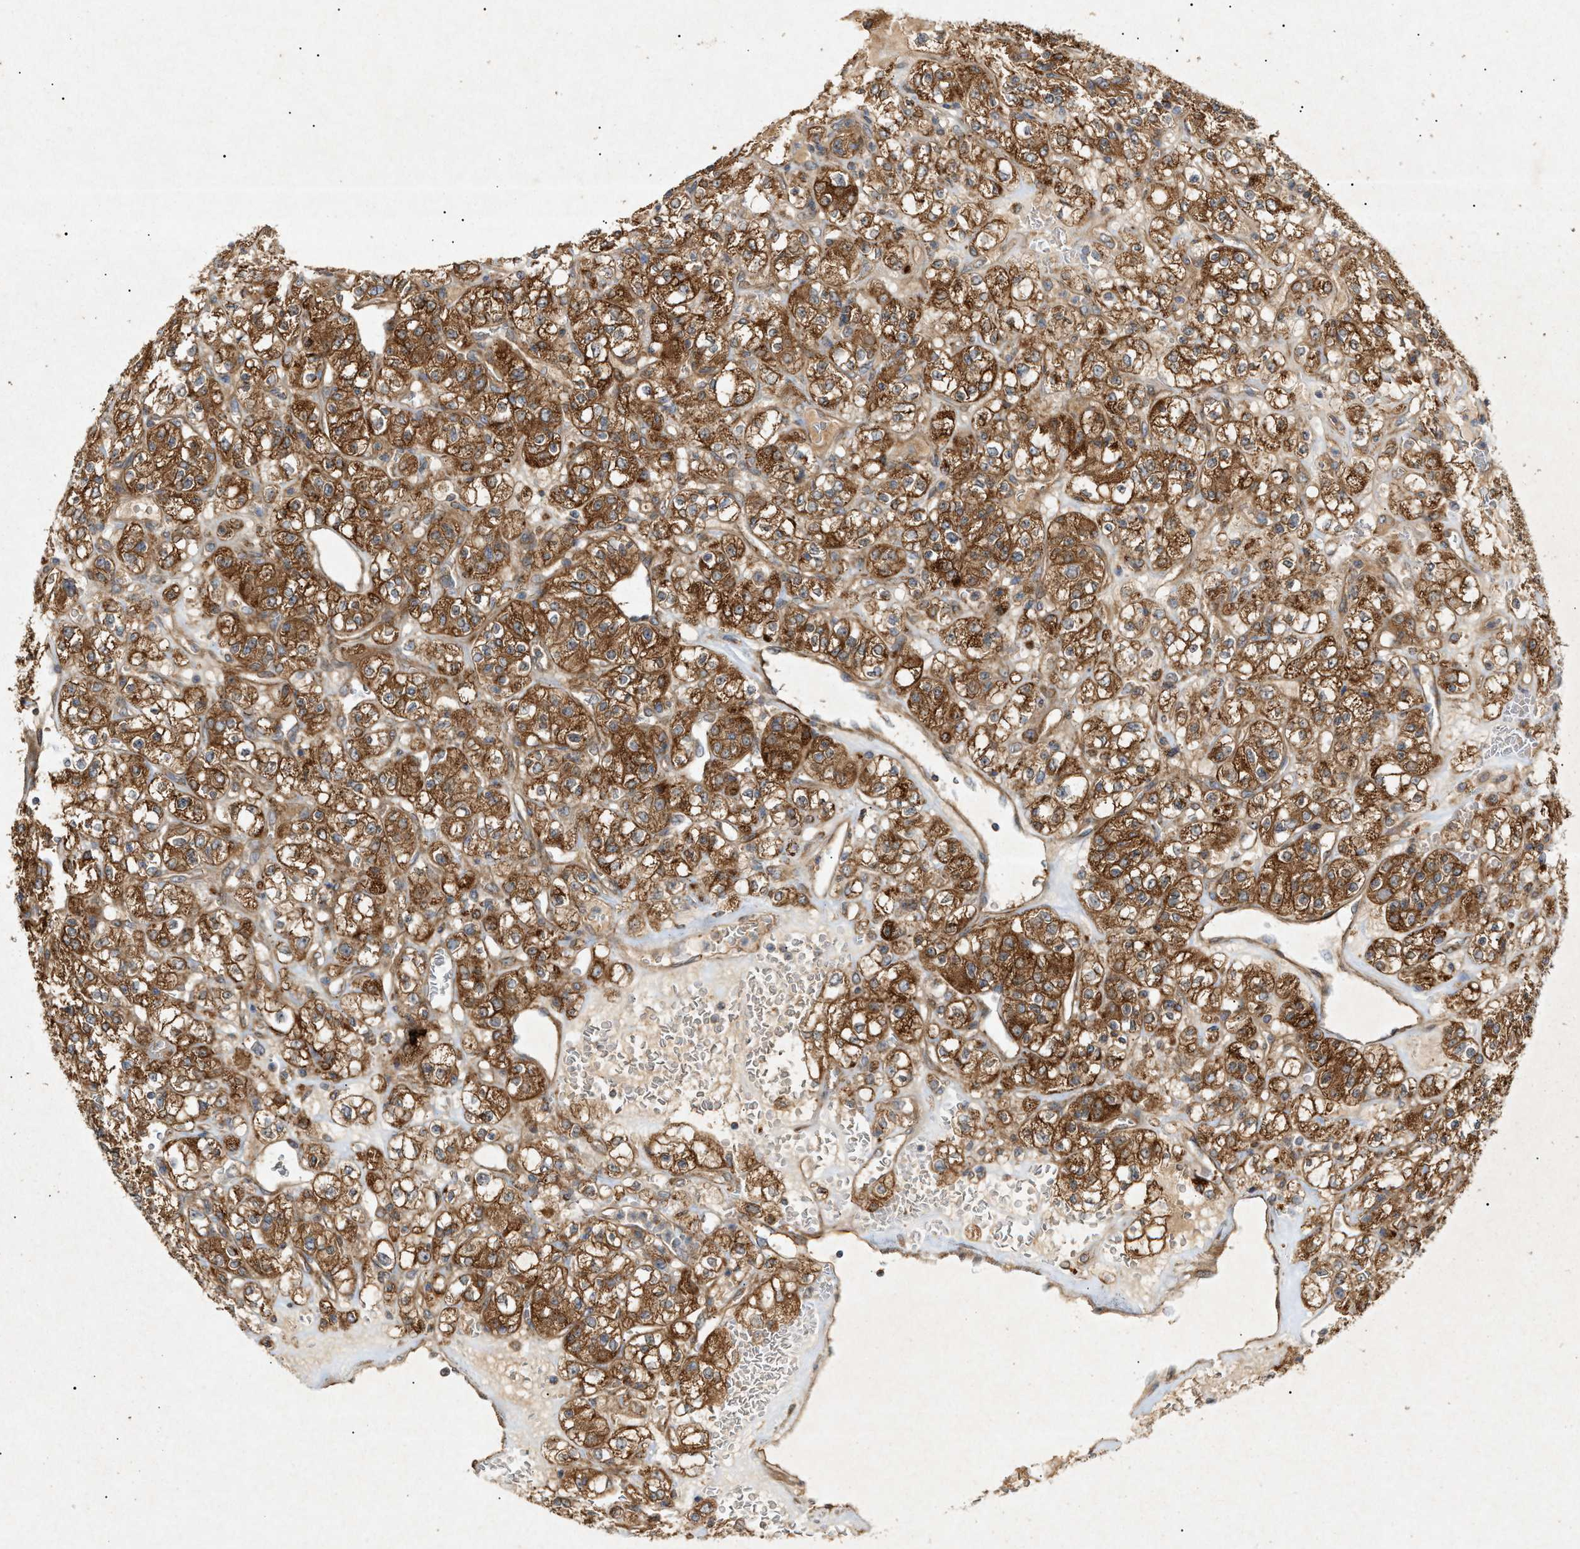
{"staining": {"intensity": "strong", "quantity": ">75%", "location": "cytoplasmic/membranous"}, "tissue": "renal cancer", "cell_type": "Tumor cells", "image_type": "cancer", "snomed": [{"axis": "morphology", "description": "Normal tissue, NOS"}, {"axis": "morphology", "description": "Adenocarcinoma, NOS"}, {"axis": "topography", "description": "Kidney"}], "caption": "Protein expression analysis of human renal adenocarcinoma reveals strong cytoplasmic/membranous staining in approximately >75% of tumor cells. The protein of interest is stained brown, and the nuclei are stained in blue (DAB (3,3'-diaminobenzidine) IHC with brightfield microscopy, high magnification).", "gene": "MTCH1", "patient": {"sex": "female", "age": 72}}